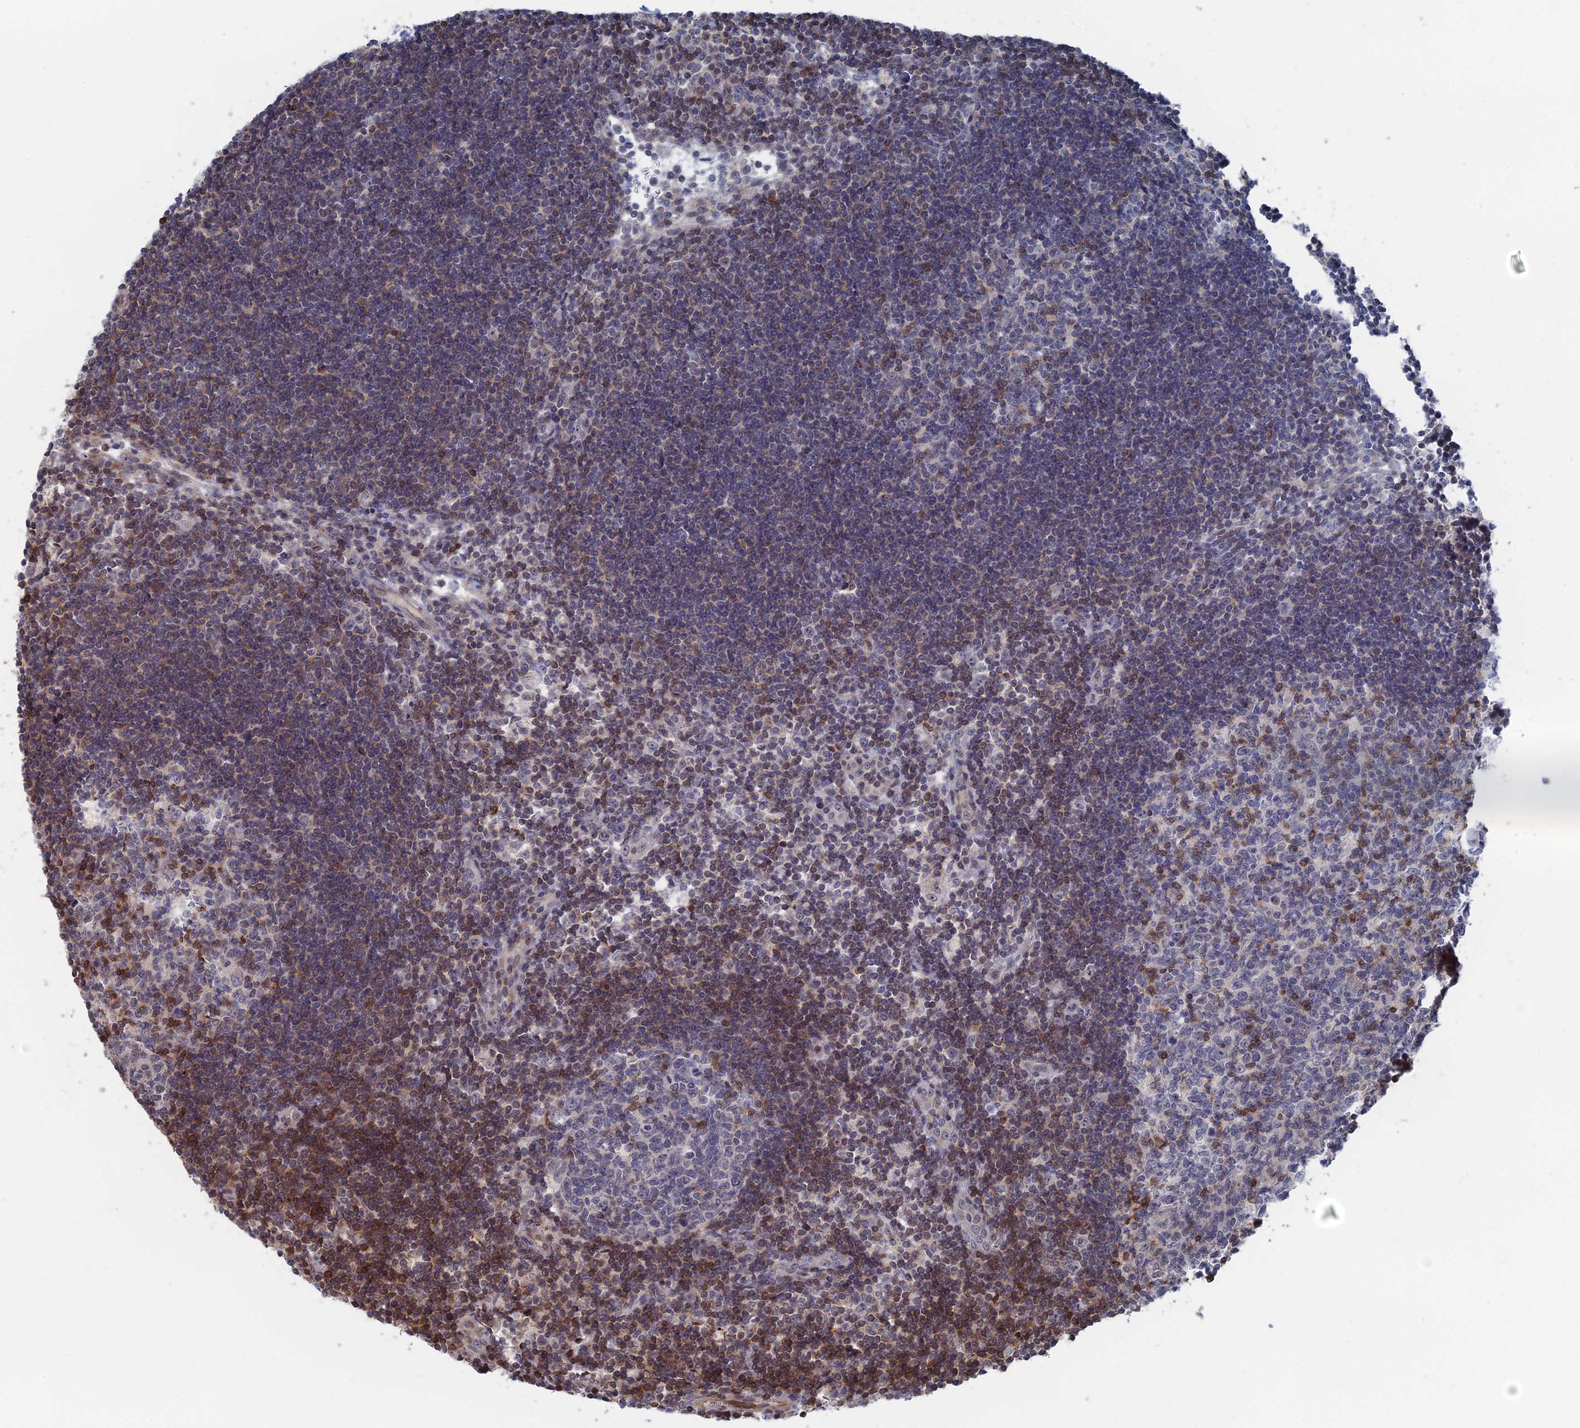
{"staining": {"intensity": "moderate", "quantity": "<25%", "location": "cytoplasmic/membranous,nuclear"}, "tissue": "lymph node", "cell_type": "Germinal center cells", "image_type": "normal", "snomed": [{"axis": "morphology", "description": "Normal tissue, NOS"}, {"axis": "topography", "description": "Lymph node"}], "caption": "Lymph node stained for a protein (brown) displays moderate cytoplasmic/membranous,nuclear positive positivity in about <25% of germinal center cells.", "gene": "IL7", "patient": {"sex": "female", "age": 73}}